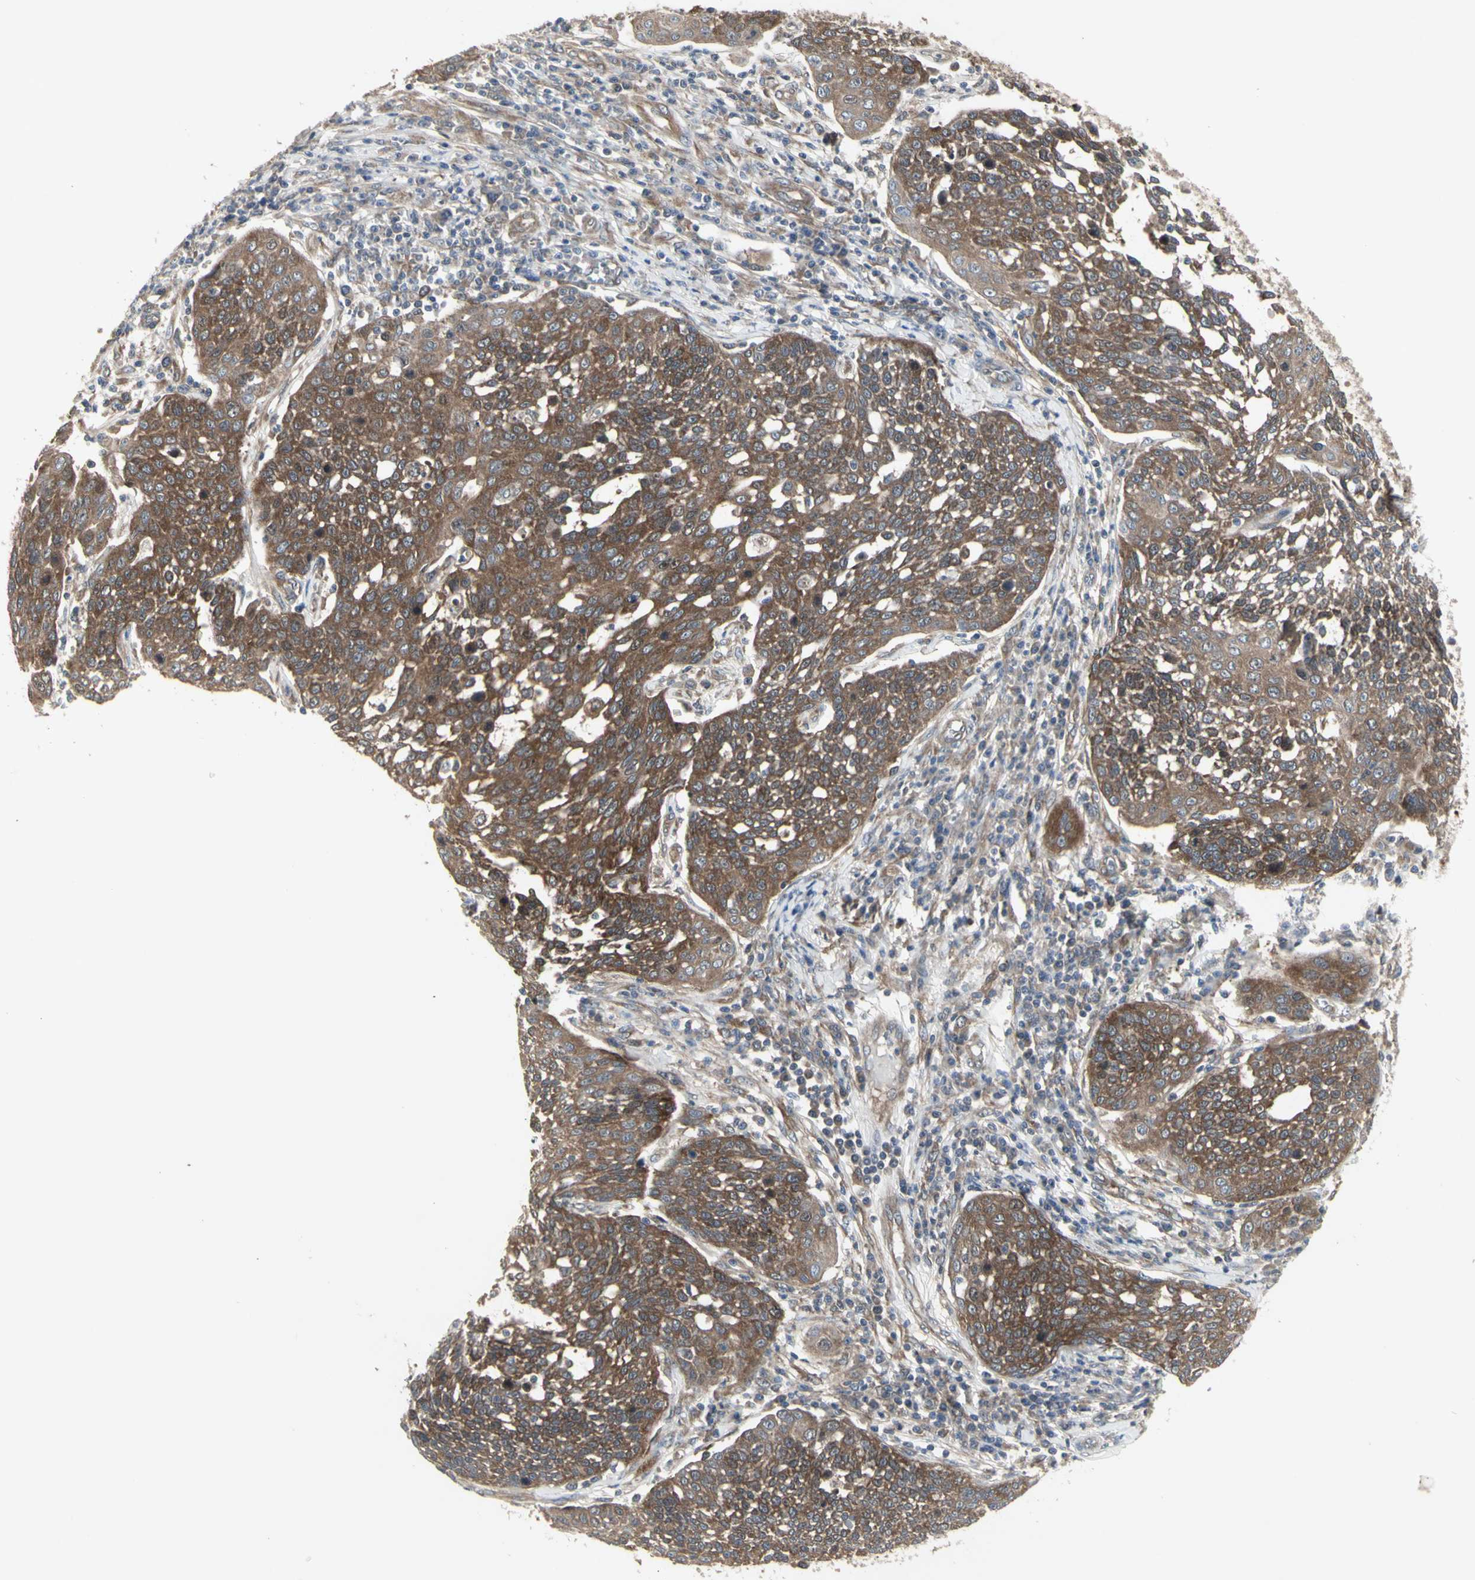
{"staining": {"intensity": "strong", "quantity": ">75%", "location": "cytoplasmic/membranous"}, "tissue": "cervical cancer", "cell_type": "Tumor cells", "image_type": "cancer", "snomed": [{"axis": "morphology", "description": "Squamous cell carcinoma, NOS"}, {"axis": "topography", "description": "Cervix"}], "caption": "IHC micrograph of neoplastic tissue: cervical cancer stained using immunohistochemistry exhibits high levels of strong protein expression localized specifically in the cytoplasmic/membranous of tumor cells, appearing as a cytoplasmic/membranous brown color.", "gene": "CHURC1-FNTB", "patient": {"sex": "female", "age": 34}}